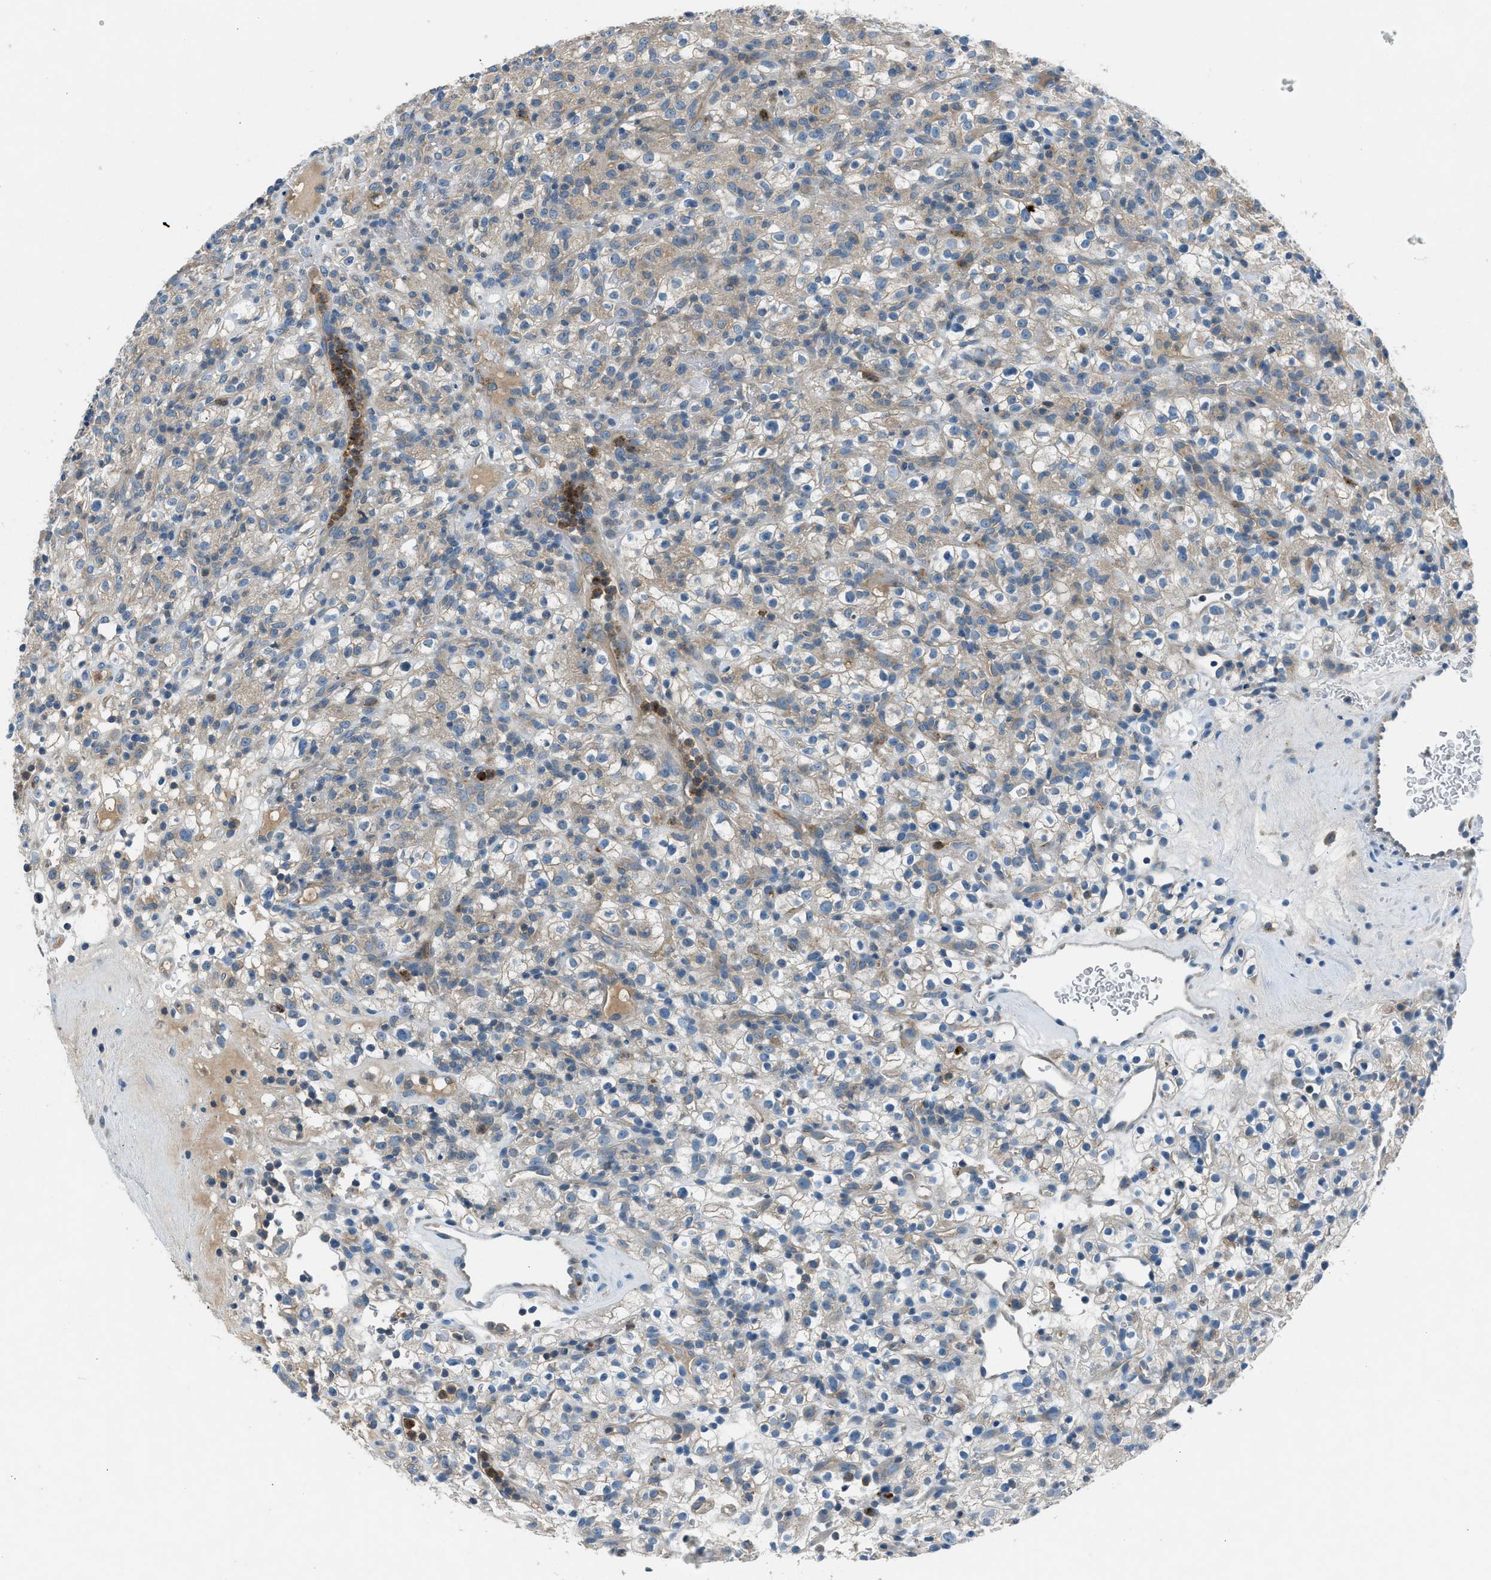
{"staining": {"intensity": "weak", "quantity": "25%-75%", "location": "cytoplasmic/membranous"}, "tissue": "renal cancer", "cell_type": "Tumor cells", "image_type": "cancer", "snomed": [{"axis": "morphology", "description": "Normal tissue, NOS"}, {"axis": "morphology", "description": "Adenocarcinoma, NOS"}, {"axis": "topography", "description": "Kidney"}], "caption": "Brown immunohistochemical staining in human adenocarcinoma (renal) displays weak cytoplasmic/membranous positivity in about 25%-75% of tumor cells. Nuclei are stained in blue.", "gene": "BMP1", "patient": {"sex": "female", "age": 72}}